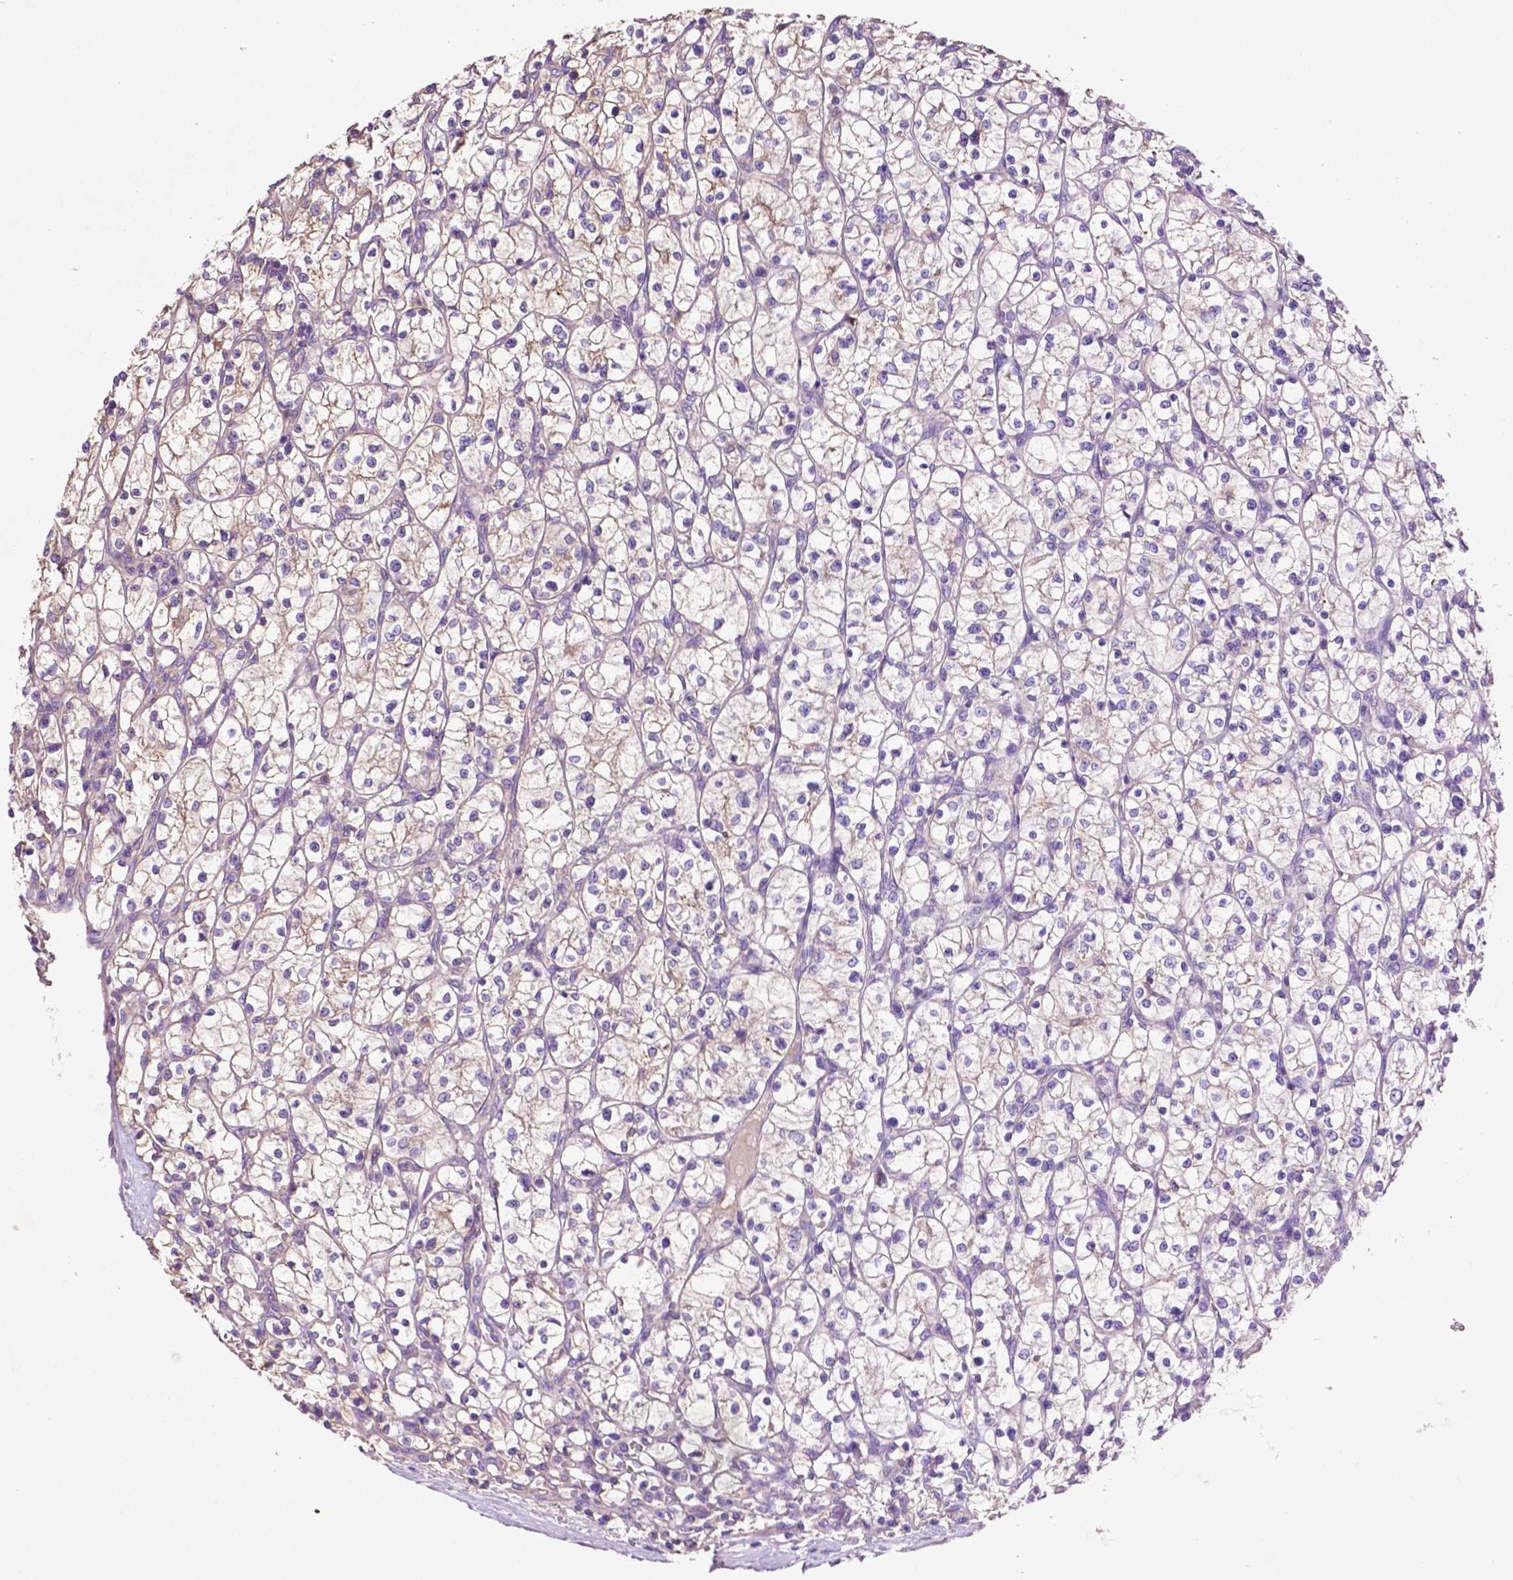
{"staining": {"intensity": "weak", "quantity": "25%-75%", "location": "cytoplasmic/membranous"}, "tissue": "renal cancer", "cell_type": "Tumor cells", "image_type": "cancer", "snomed": [{"axis": "morphology", "description": "Adenocarcinoma, NOS"}, {"axis": "topography", "description": "Kidney"}], "caption": "Immunohistochemistry (IHC) staining of renal cancer (adenocarcinoma), which exhibits low levels of weak cytoplasmic/membranous expression in about 25%-75% of tumor cells indicating weak cytoplasmic/membranous protein positivity. The staining was performed using DAB (brown) for protein detection and nuclei were counterstained in hematoxylin (blue).", "gene": "GDPD5", "patient": {"sex": "female", "age": 64}}